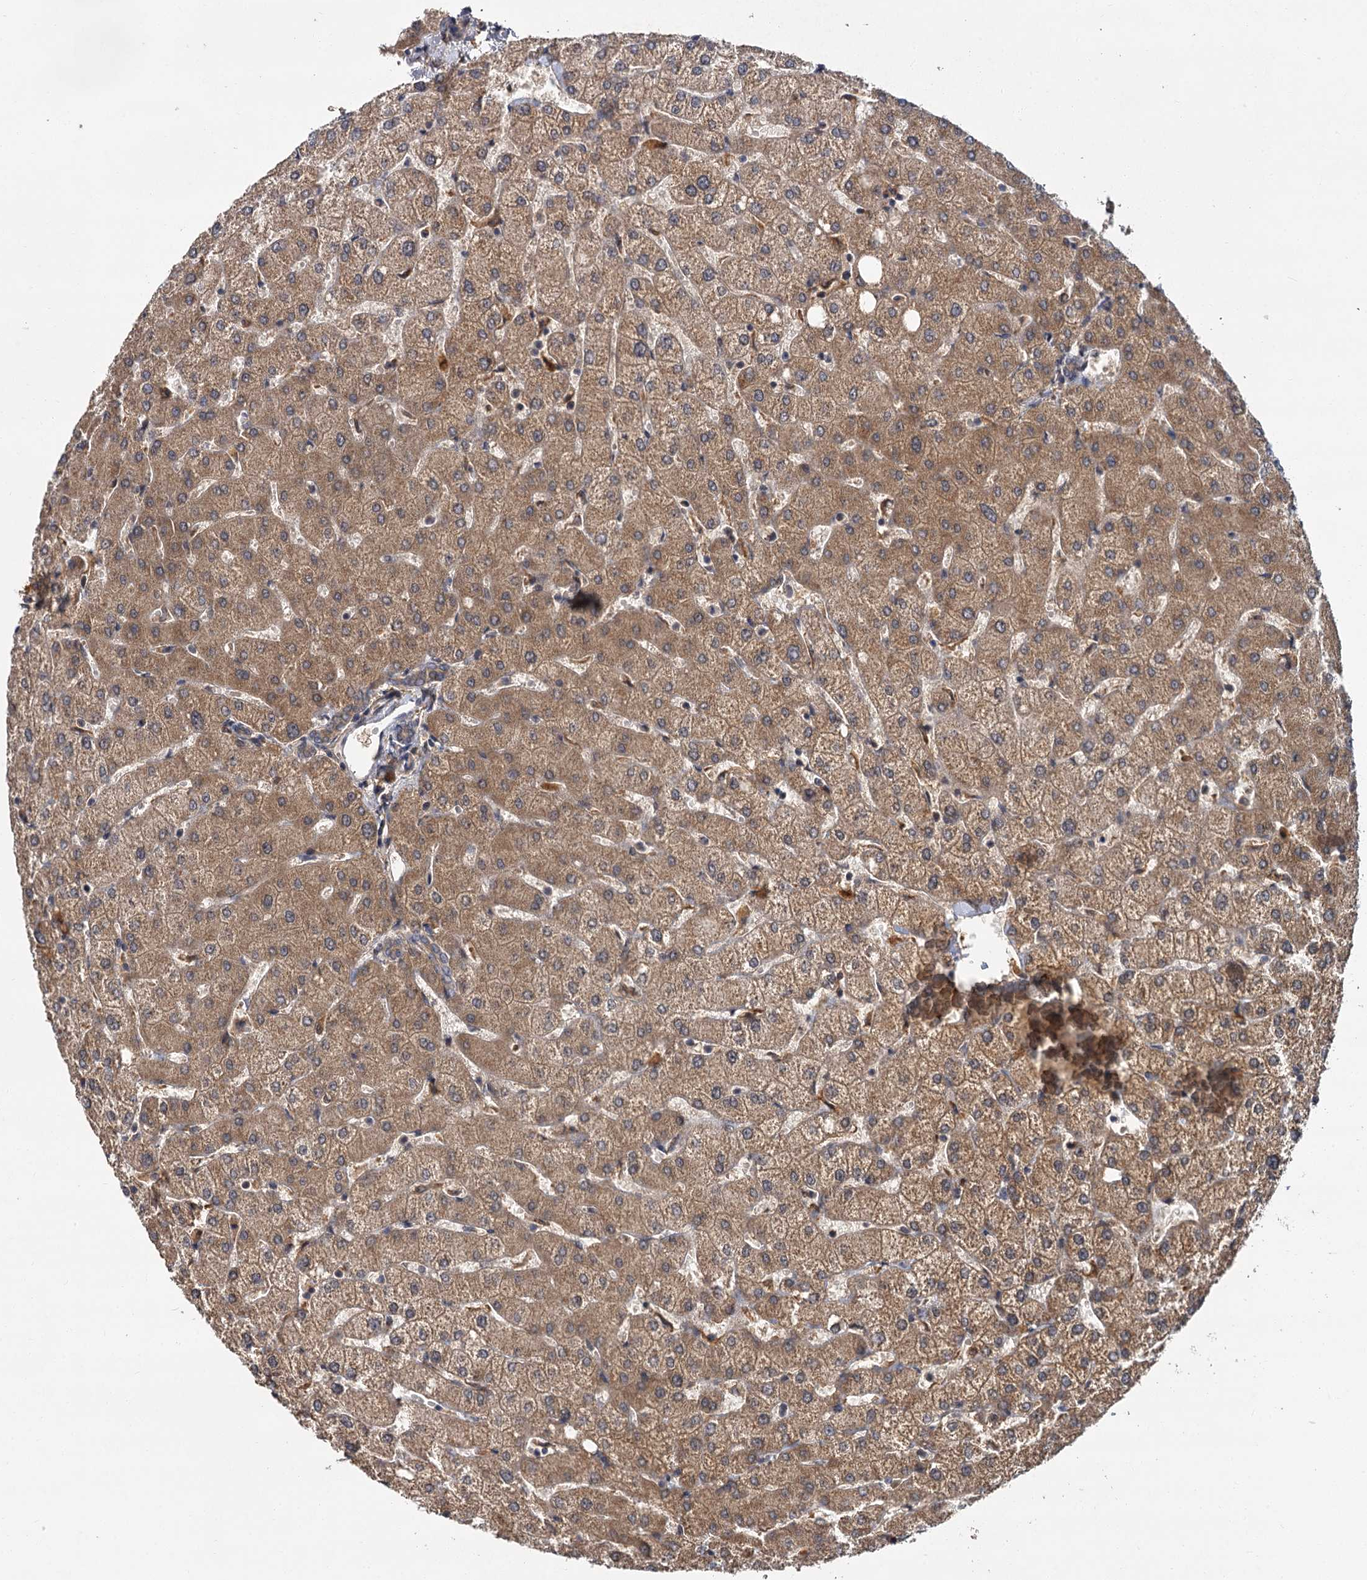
{"staining": {"intensity": "weak", "quantity": "25%-75%", "location": "cytoplasmic/membranous"}, "tissue": "liver", "cell_type": "Cholangiocytes", "image_type": "normal", "snomed": [{"axis": "morphology", "description": "Normal tissue, NOS"}, {"axis": "topography", "description": "Liver"}], "caption": "Approximately 25%-75% of cholangiocytes in unremarkable liver exhibit weak cytoplasmic/membranous protein expression as visualized by brown immunohistochemical staining.", "gene": "MBD6", "patient": {"sex": "female", "age": 54}}